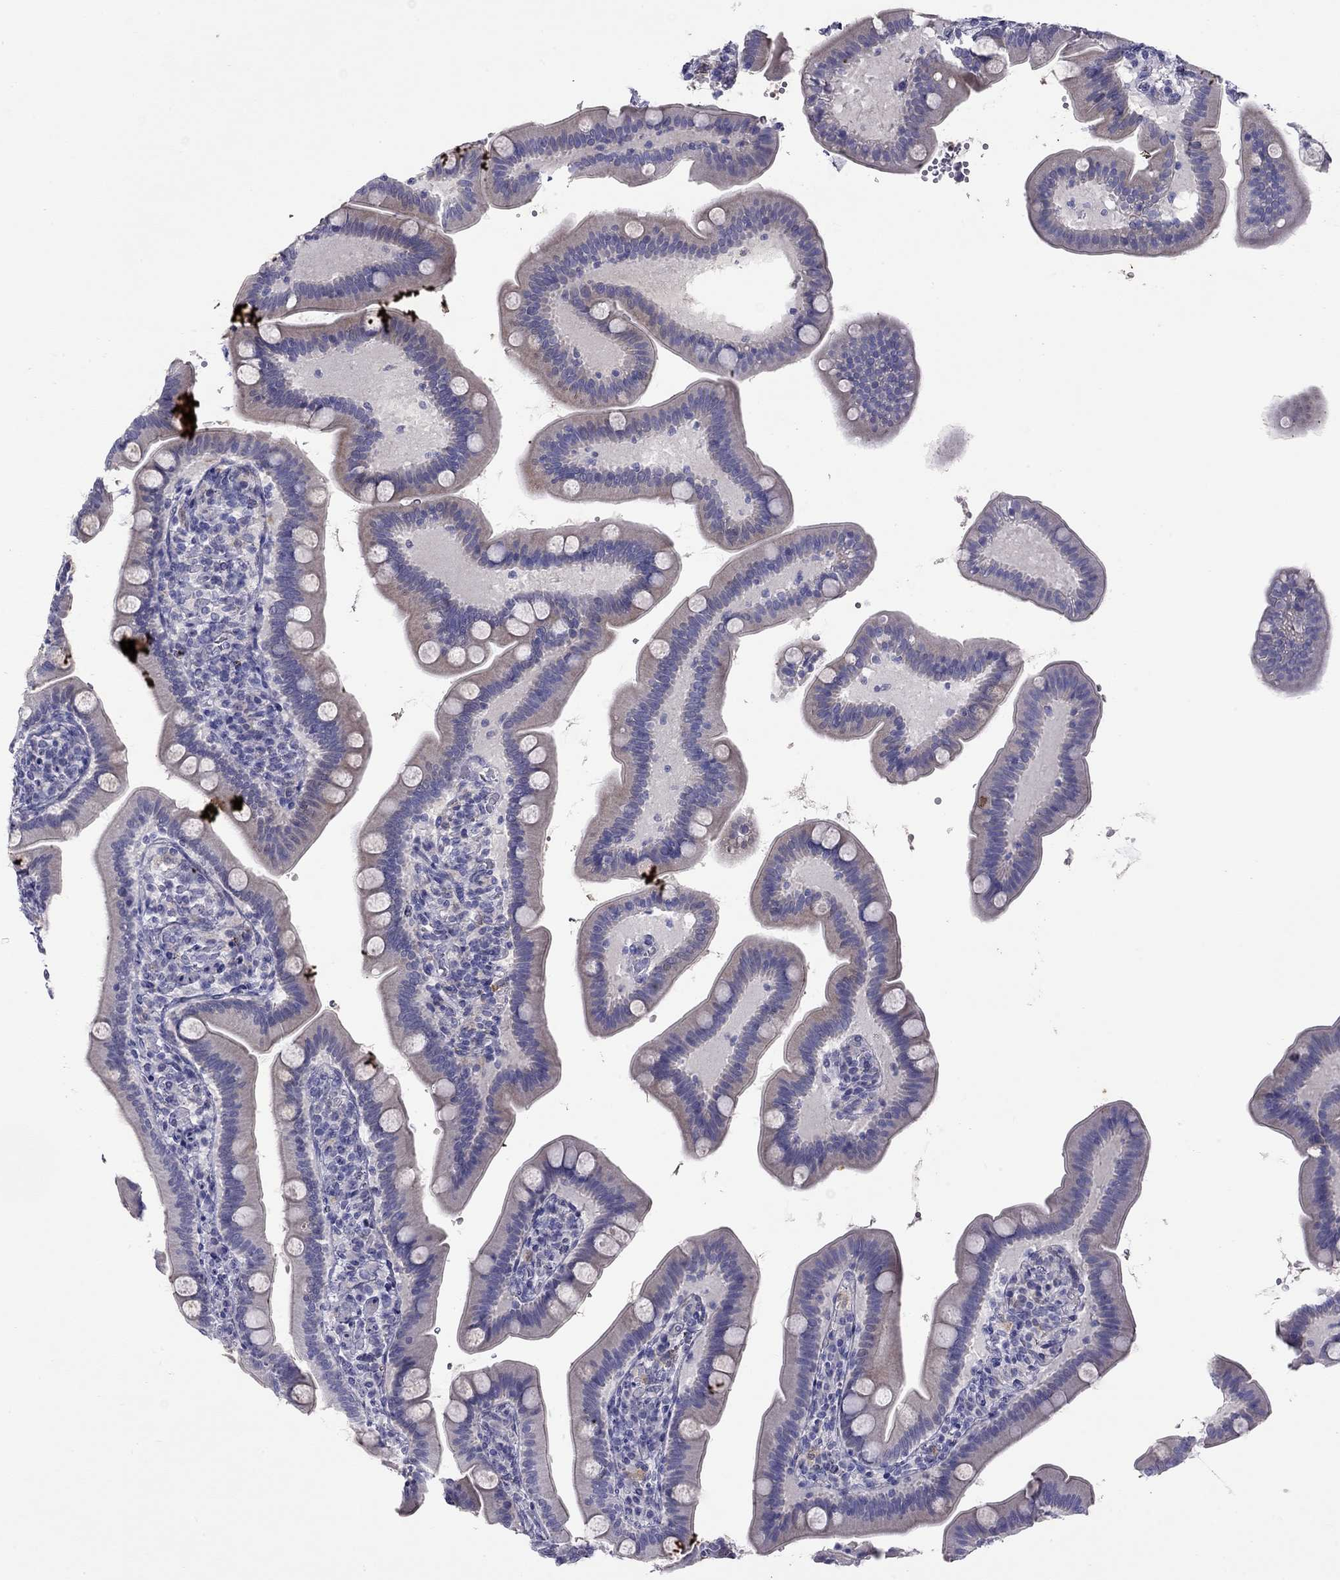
{"staining": {"intensity": "negative", "quantity": "none", "location": "none"}, "tissue": "small intestine", "cell_type": "Glandular cells", "image_type": "normal", "snomed": [{"axis": "morphology", "description": "Normal tissue, NOS"}, {"axis": "topography", "description": "Small intestine"}], "caption": "The image demonstrates no significant positivity in glandular cells of small intestine. (Brightfield microscopy of DAB (3,3'-diaminobenzidine) immunohistochemistry (IHC) at high magnification).", "gene": "CPNE4", "patient": {"sex": "male", "age": 66}}